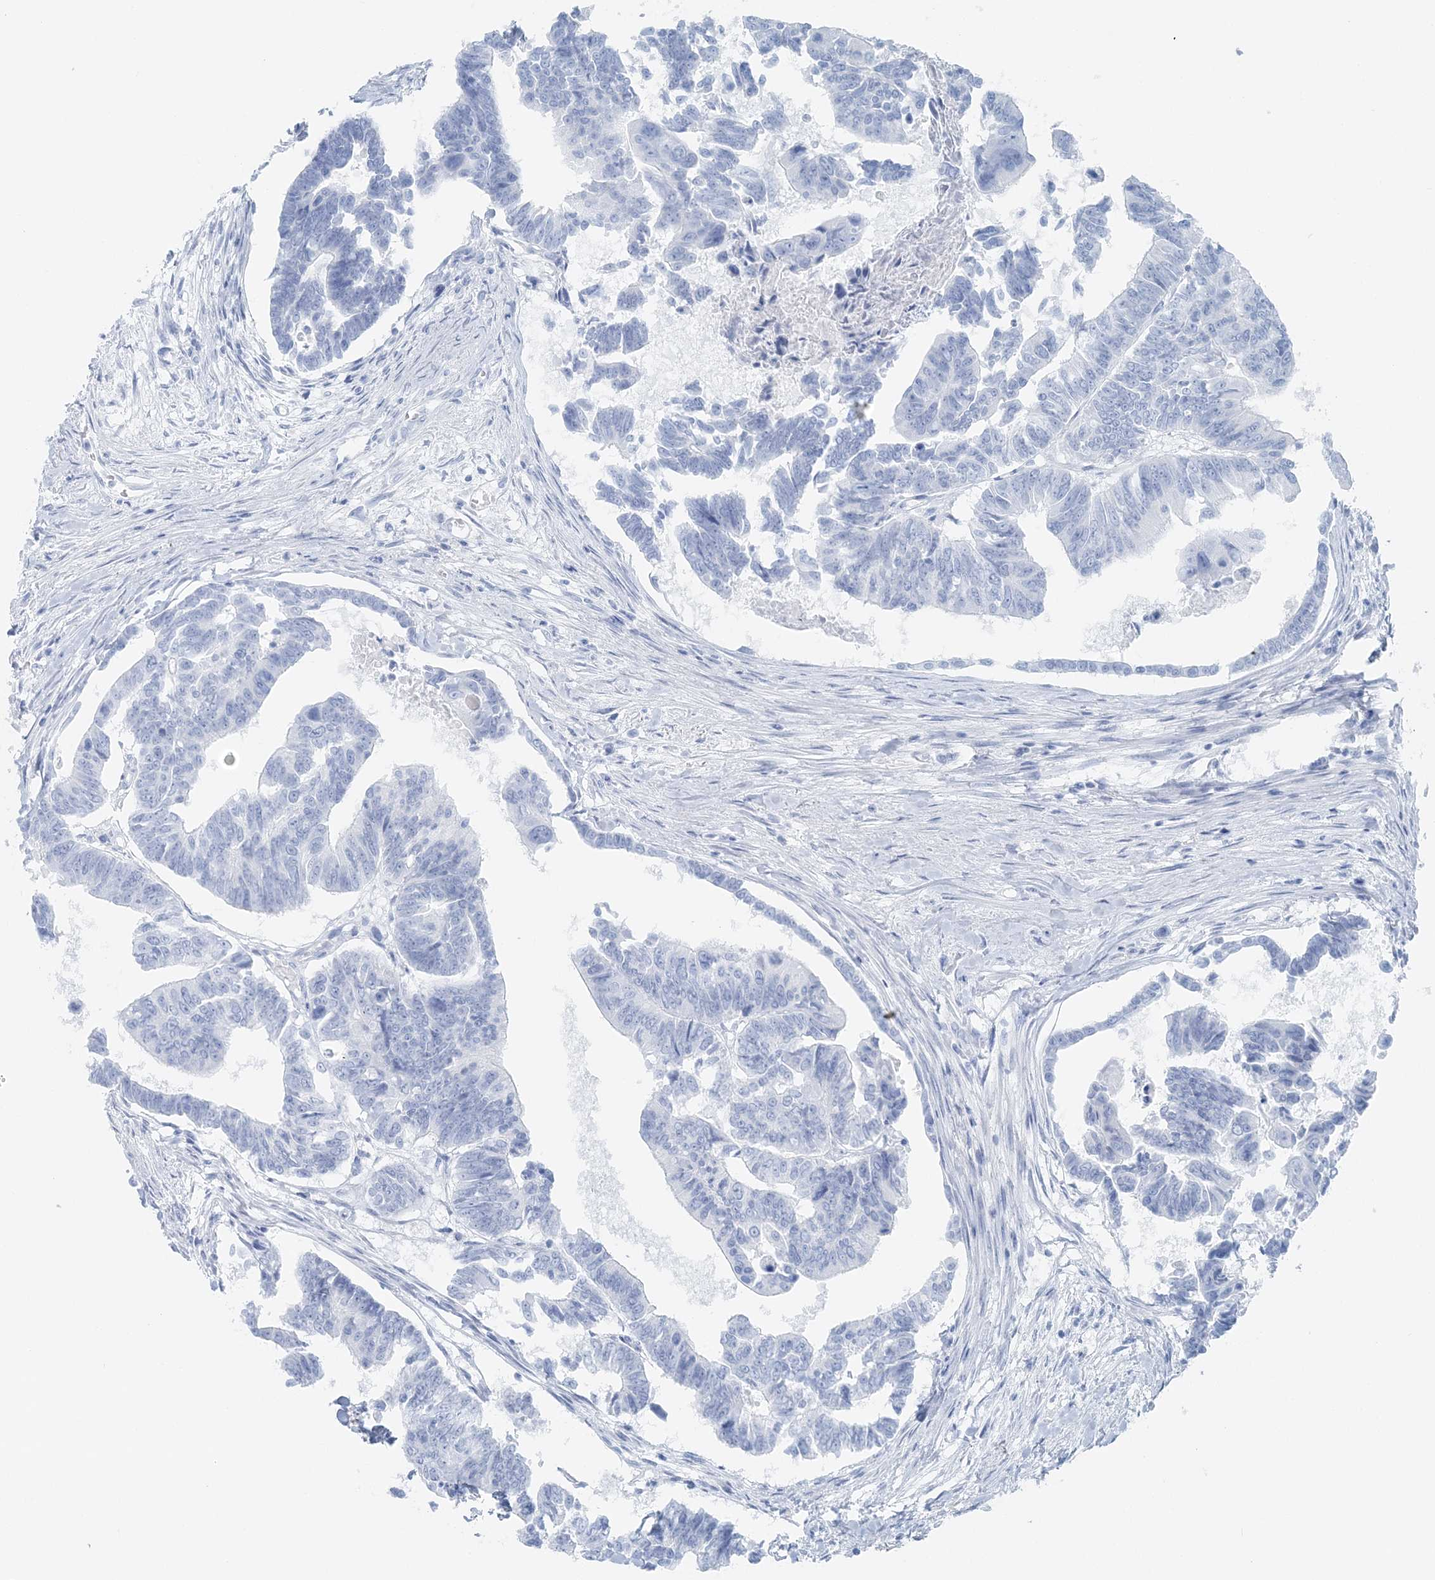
{"staining": {"intensity": "negative", "quantity": "none", "location": "none"}, "tissue": "colorectal cancer", "cell_type": "Tumor cells", "image_type": "cancer", "snomed": [{"axis": "morphology", "description": "Adenocarcinoma, NOS"}, {"axis": "topography", "description": "Rectum"}], "caption": "DAB immunohistochemical staining of human adenocarcinoma (colorectal) displays no significant positivity in tumor cells.", "gene": "ATP11A", "patient": {"sex": "female", "age": 65}}